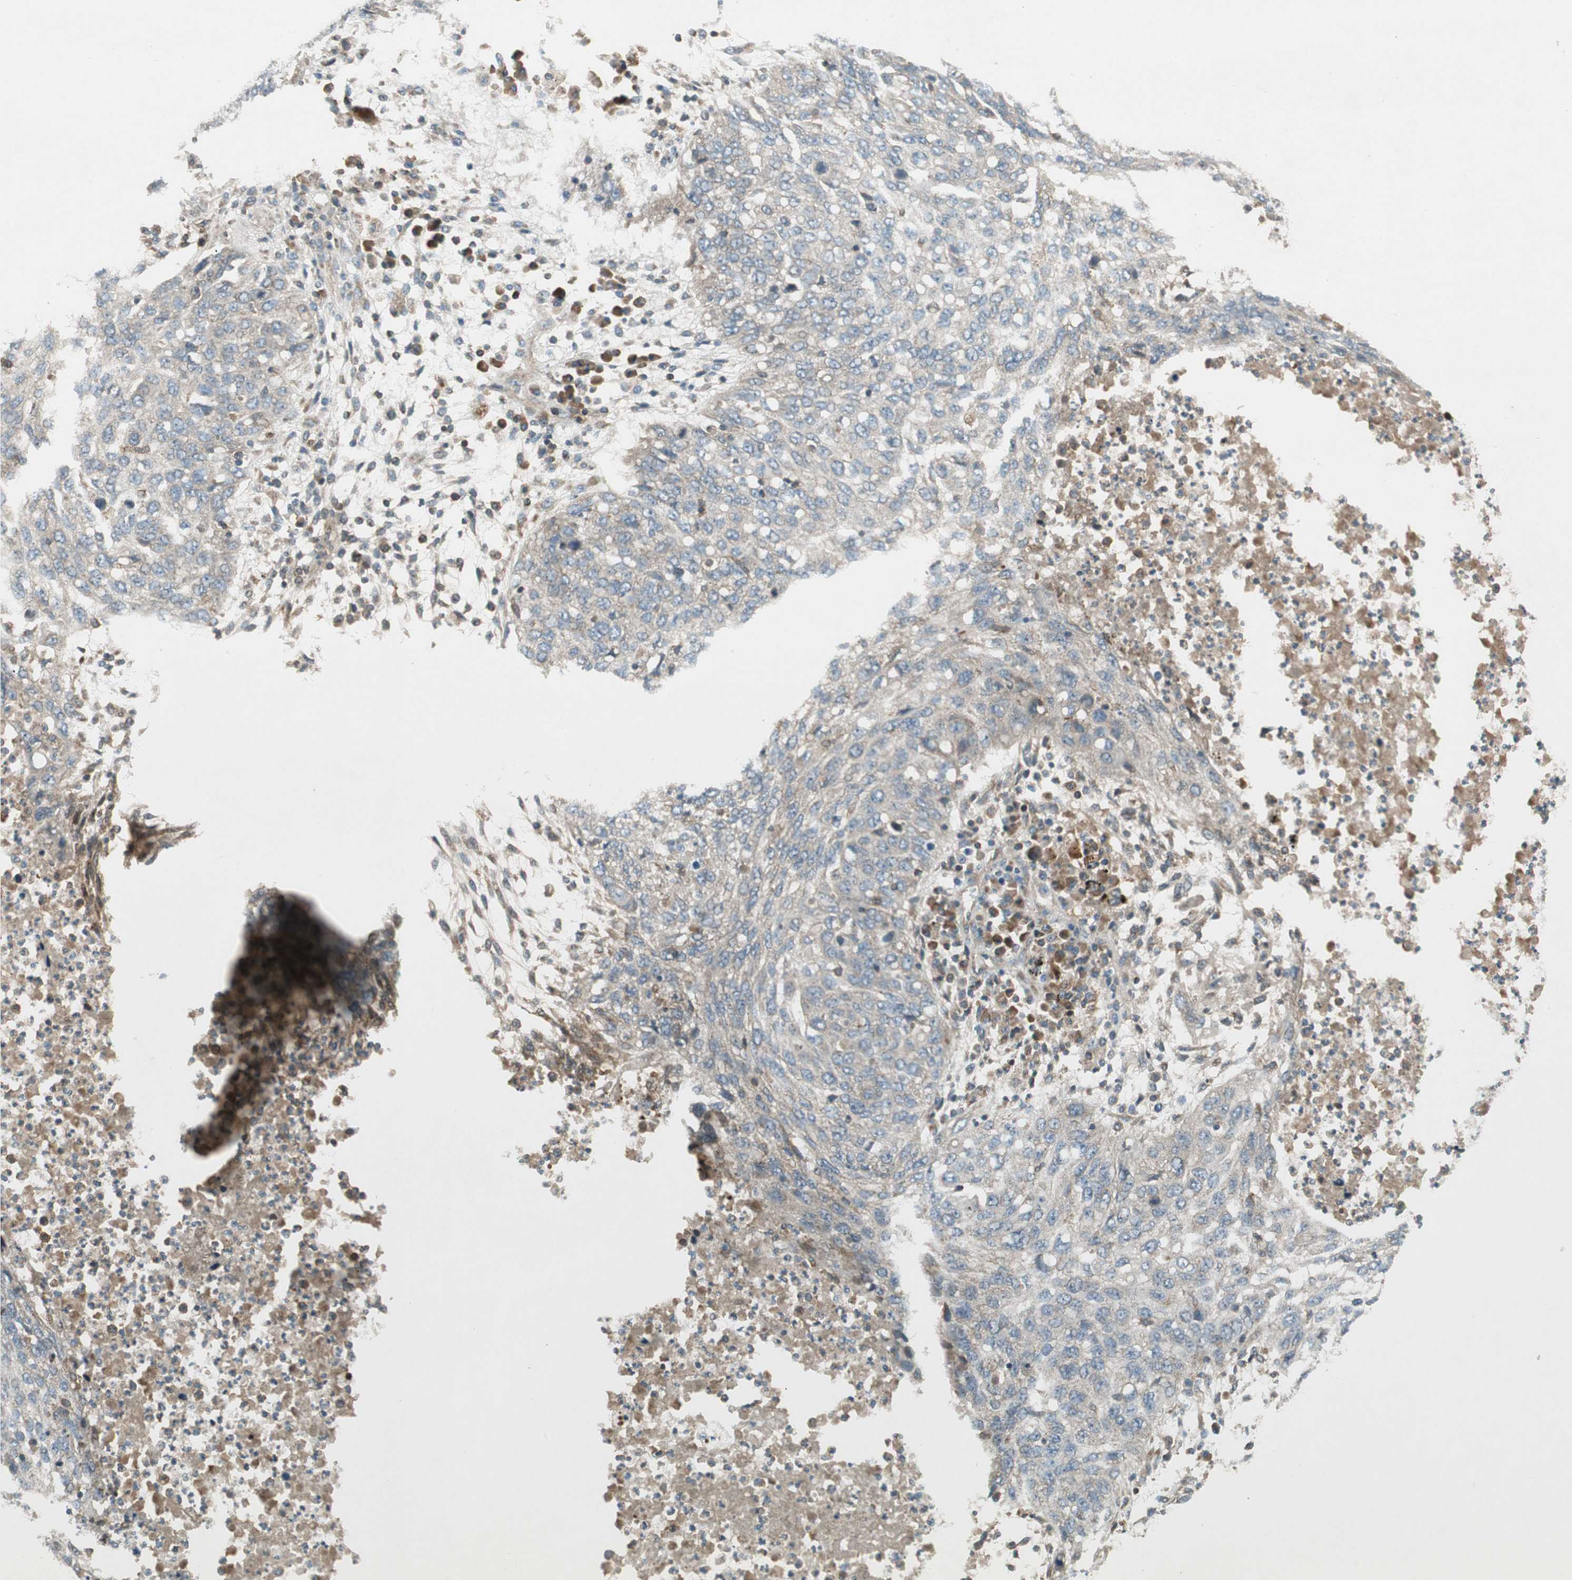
{"staining": {"intensity": "weak", "quantity": ">75%", "location": "cytoplasmic/membranous"}, "tissue": "lung cancer", "cell_type": "Tumor cells", "image_type": "cancer", "snomed": [{"axis": "morphology", "description": "Squamous cell carcinoma, NOS"}, {"axis": "topography", "description": "Lung"}], "caption": "A brown stain highlights weak cytoplasmic/membranous positivity of a protein in lung cancer tumor cells.", "gene": "CHADL", "patient": {"sex": "female", "age": 63}}